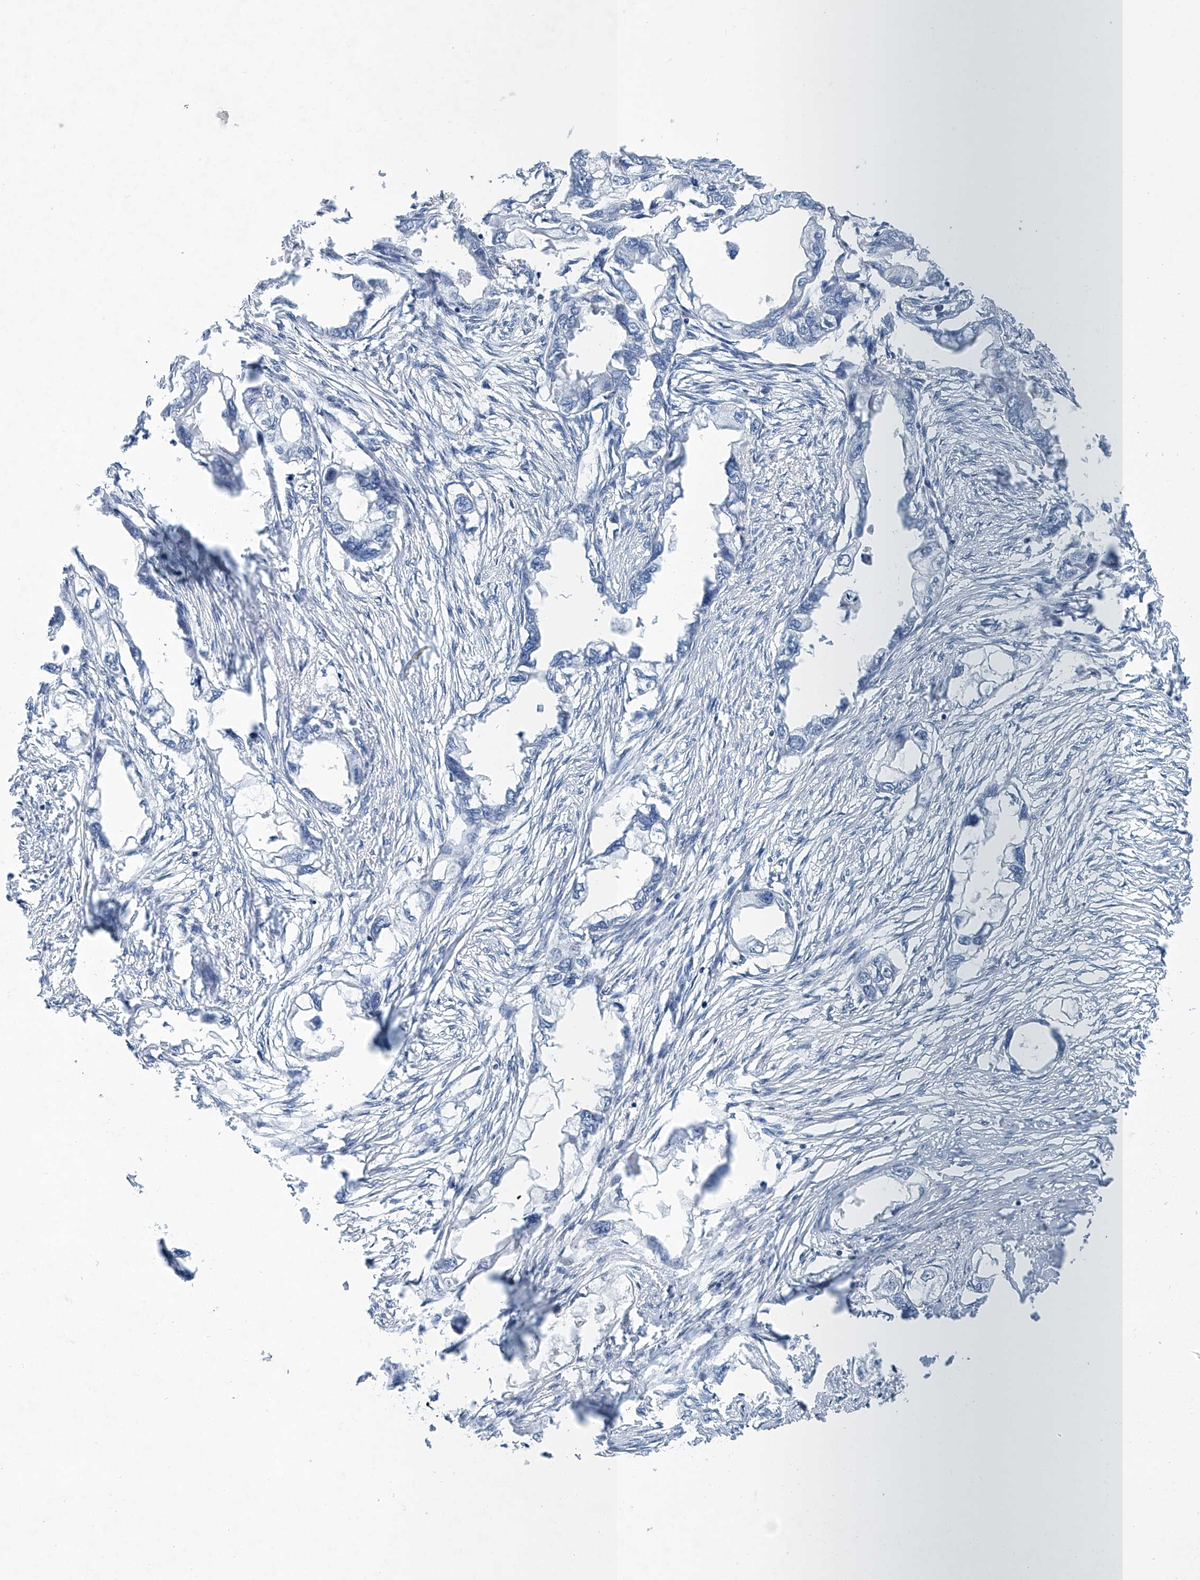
{"staining": {"intensity": "negative", "quantity": "none", "location": "none"}, "tissue": "endometrial cancer", "cell_type": "Tumor cells", "image_type": "cancer", "snomed": [{"axis": "morphology", "description": "Adenocarcinoma, NOS"}, {"axis": "morphology", "description": "Adenocarcinoma, metastatic, NOS"}, {"axis": "topography", "description": "Adipose tissue"}, {"axis": "topography", "description": "Endometrium"}], "caption": "This is a image of immunohistochemistry staining of adenocarcinoma (endometrial), which shows no staining in tumor cells. Nuclei are stained in blue.", "gene": "CYP2A7", "patient": {"sex": "female", "age": 67}}